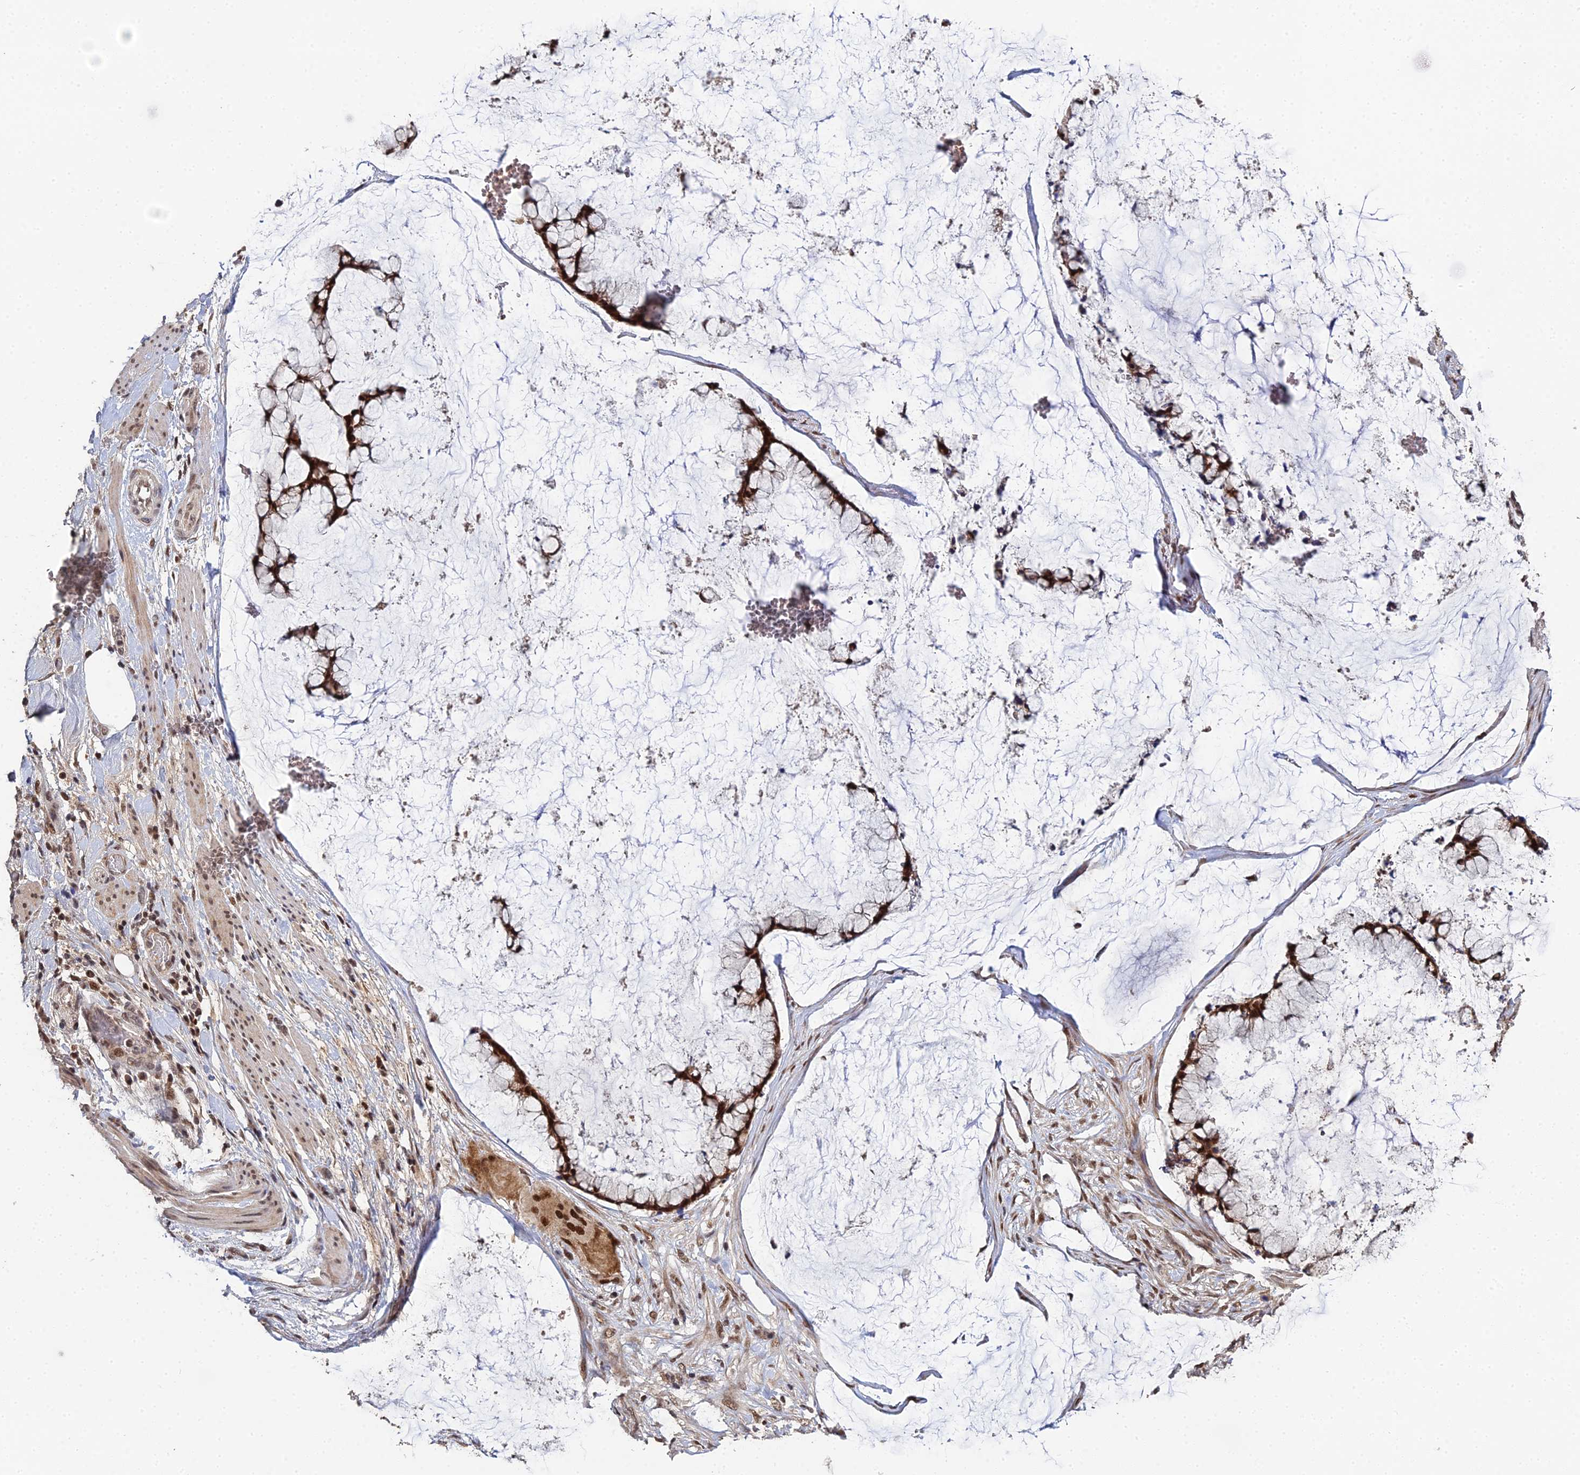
{"staining": {"intensity": "strong", "quantity": ">75%", "location": "cytoplasmic/membranous,nuclear"}, "tissue": "ovarian cancer", "cell_type": "Tumor cells", "image_type": "cancer", "snomed": [{"axis": "morphology", "description": "Cystadenocarcinoma, mucinous, NOS"}, {"axis": "topography", "description": "Ovary"}], "caption": "Protein analysis of ovarian mucinous cystadenocarcinoma tissue demonstrates strong cytoplasmic/membranous and nuclear staining in approximately >75% of tumor cells.", "gene": "ERCC5", "patient": {"sex": "female", "age": 42}}